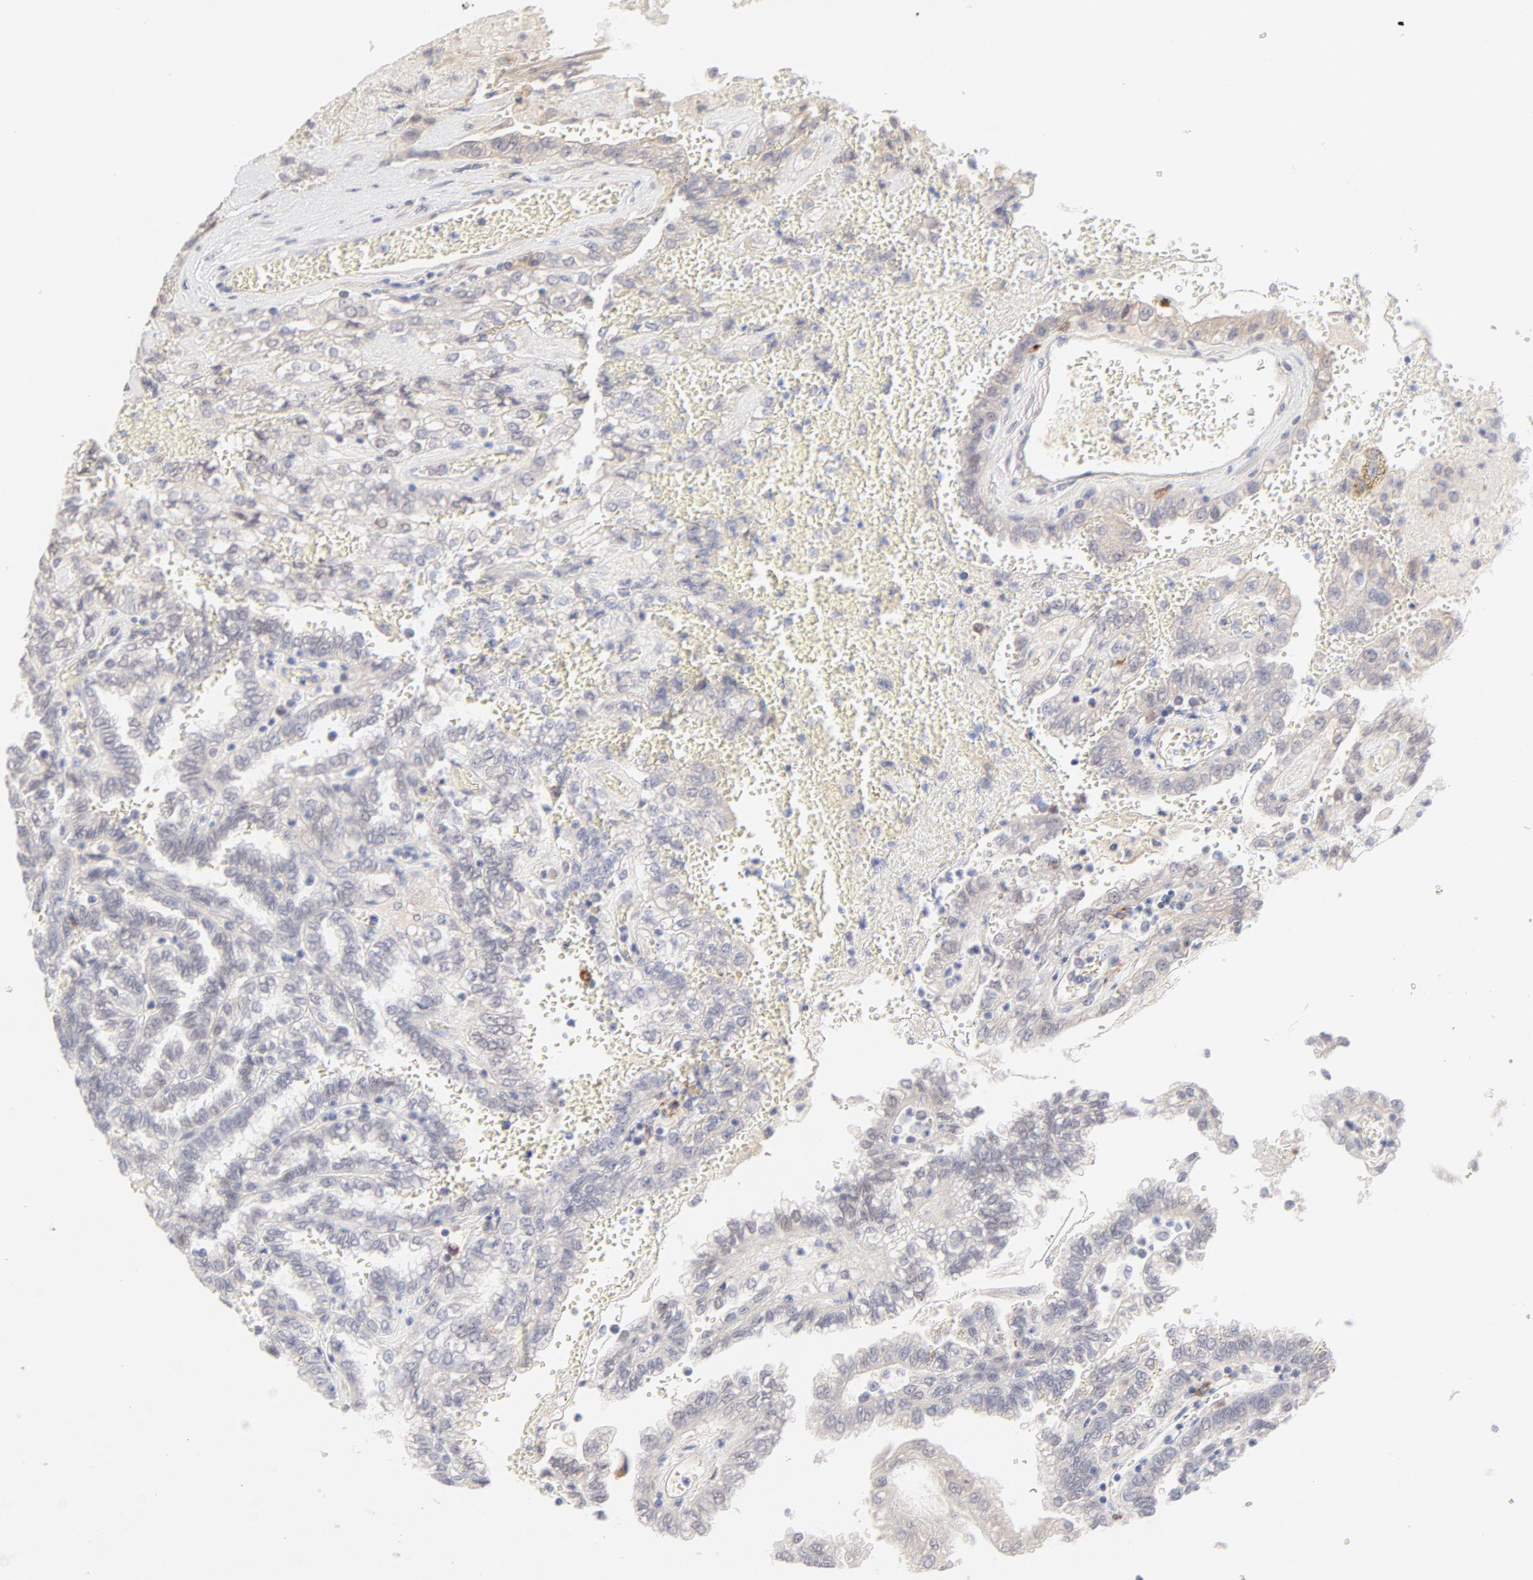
{"staining": {"intensity": "negative", "quantity": "none", "location": "none"}, "tissue": "renal cancer", "cell_type": "Tumor cells", "image_type": "cancer", "snomed": [{"axis": "morphology", "description": "Inflammation, NOS"}, {"axis": "morphology", "description": "Adenocarcinoma, NOS"}, {"axis": "topography", "description": "Kidney"}], "caption": "A histopathology image of human renal cancer (adenocarcinoma) is negative for staining in tumor cells.", "gene": "ELF3", "patient": {"sex": "male", "age": 68}}